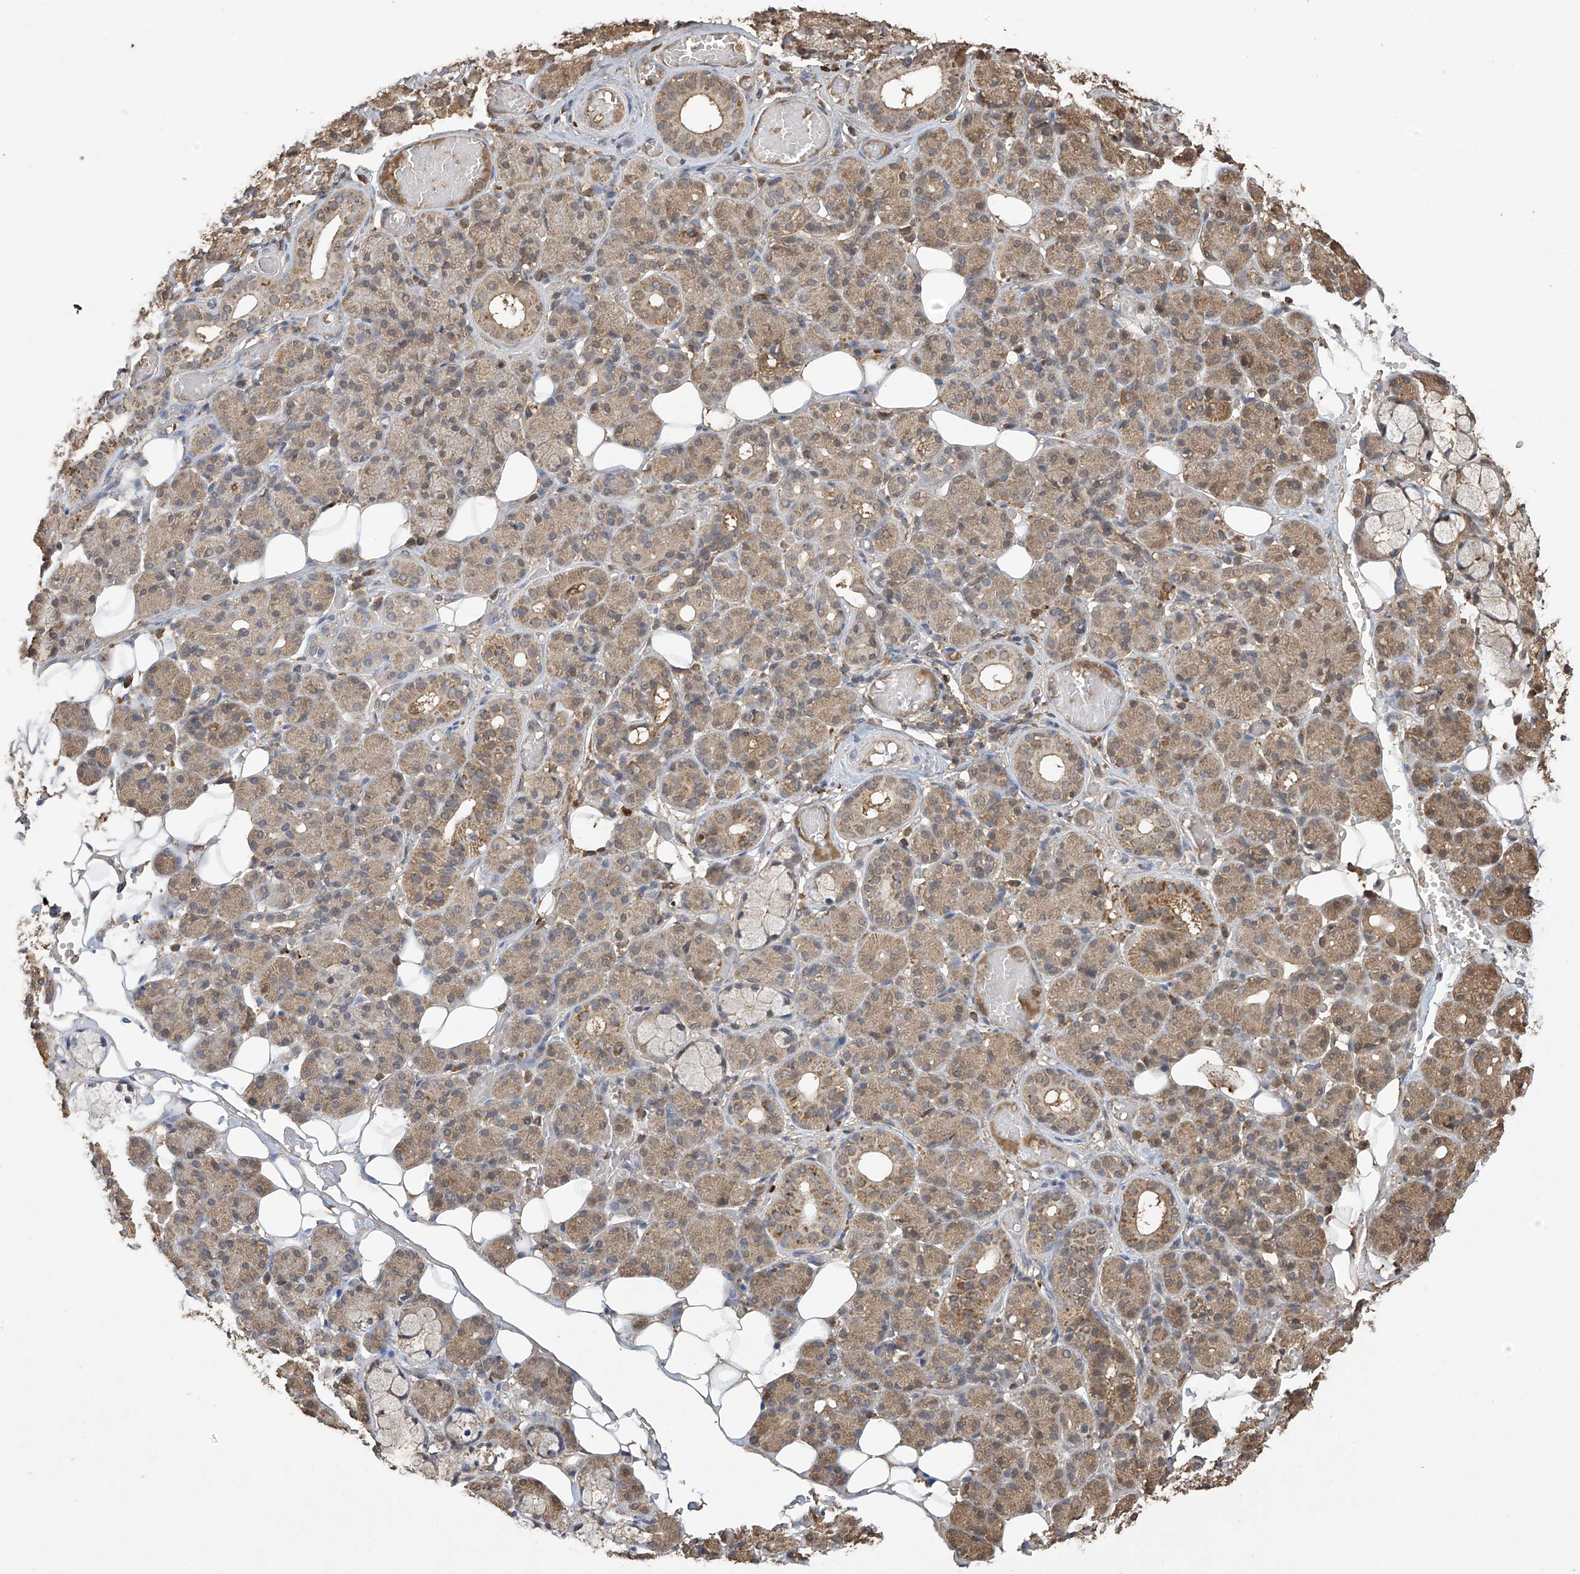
{"staining": {"intensity": "moderate", "quantity": ">75%", "location": "cytoplasmic/membranous"}, "tissue": "salivary gland", "cell_type": "Glandular cells", "image_type": "normal", "snomed": [{"axis": "morphology", "description": "Normal tissue, NOS"}, {"axis": "topography", "description": "Salivary gland"}], "caption": "Glandular cells show medium levels of moderate cytoplasmic/membranous expression in about >75% of cells in normal human salivary gland. (DAB IHC, brown staining for protein, blue staining for nuclei).", "gene": "PNPT1", "patient": {"sex": "male", "age": 63}}